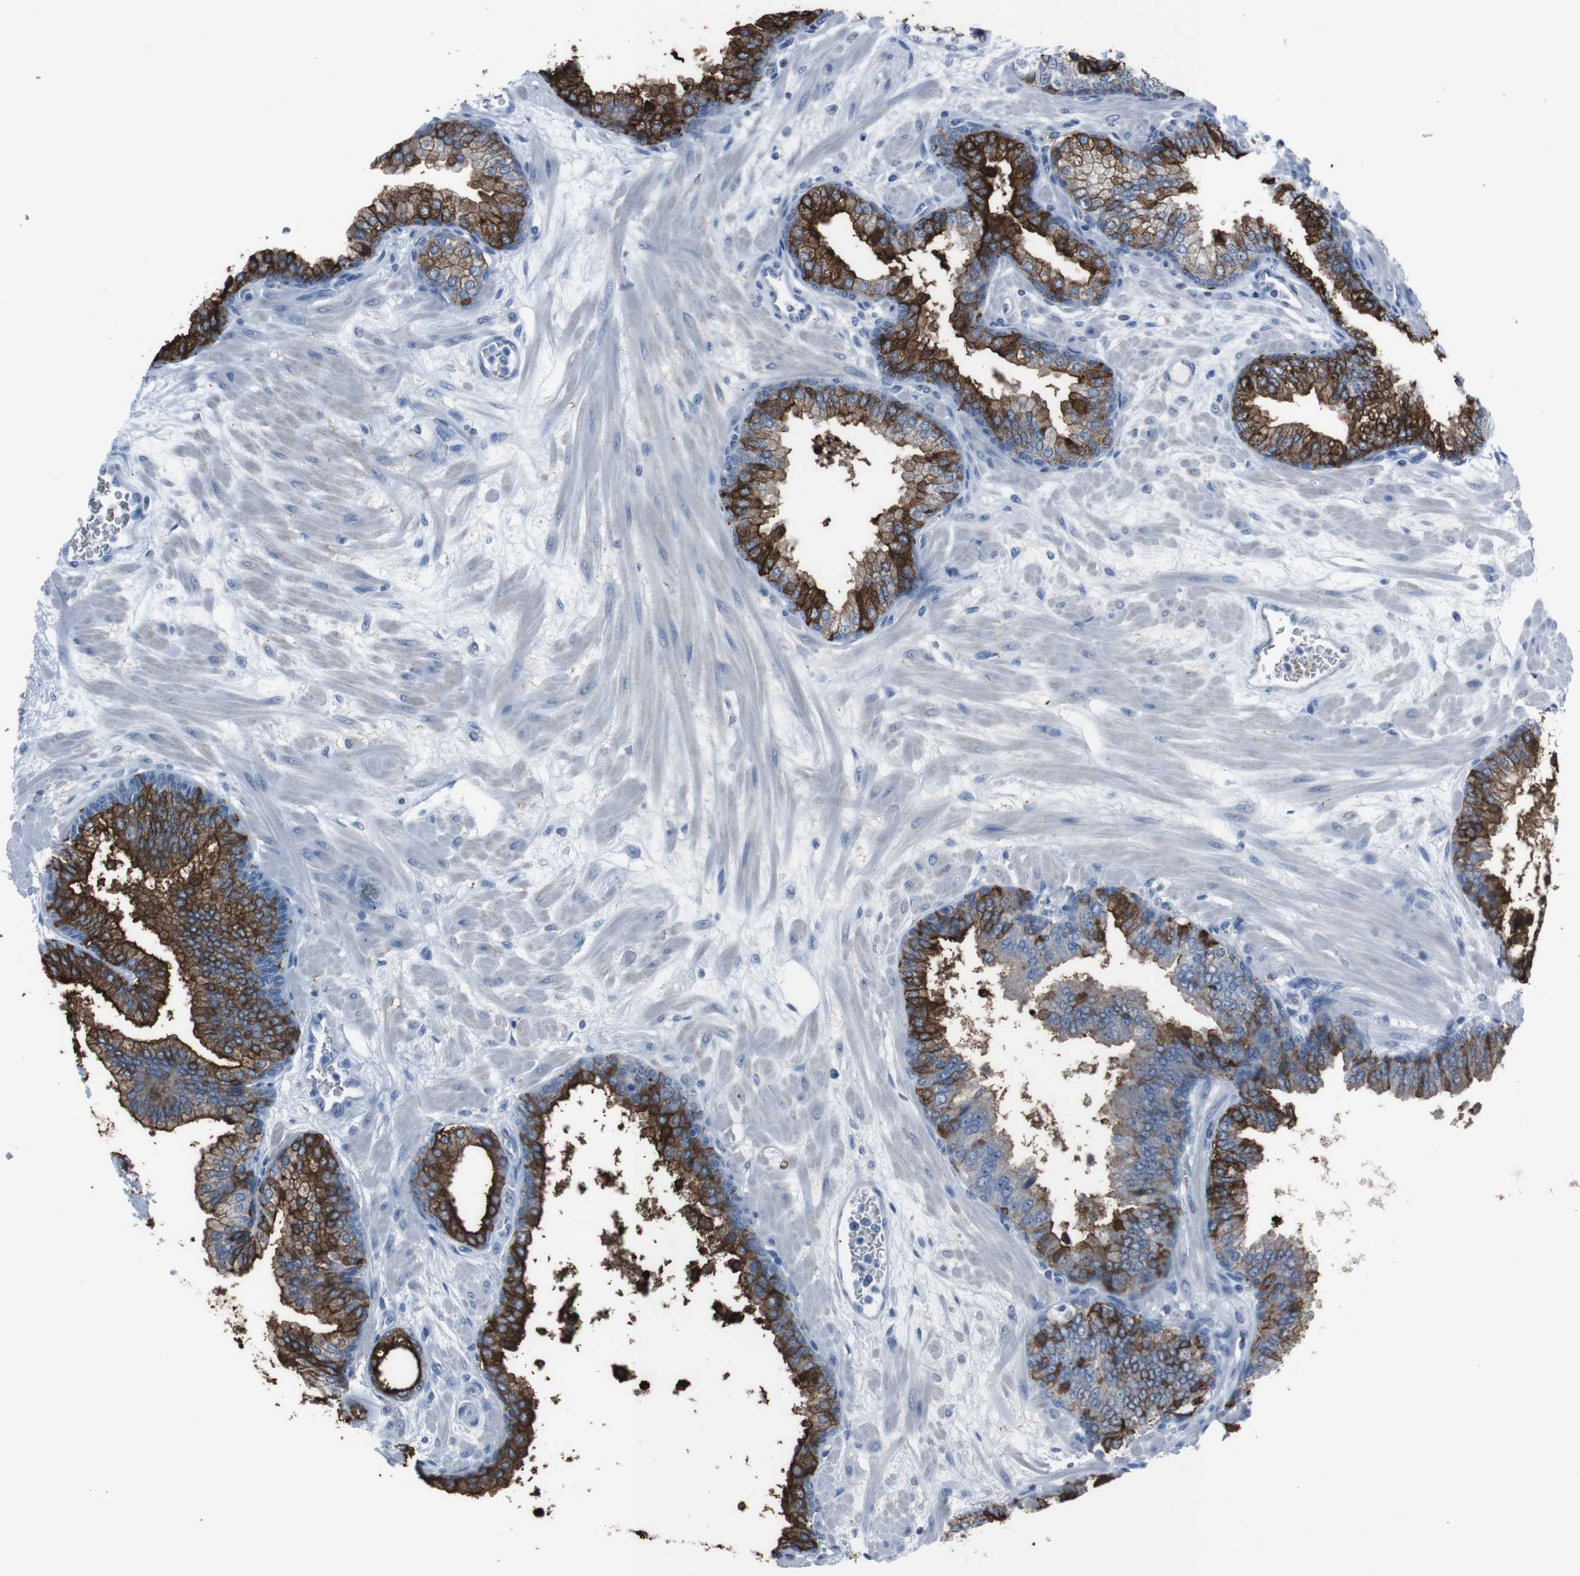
{"staining": {"intensity": "strong", "quantity": ">75%", "location": "cytoplasmic/membranous"}, "tissue": "prostate", "cell_type": "Glandular cells", "image_type": "normal", "snomed": [{"axis": "morphology", "description": "Normal tissue, NOS"}, {"axis": "morphology", "description": "Urothelial carcinoma, Low grade"}, {"axis": "topography", "description": "Urinary bladder"}, {"axis": "topography", "description": "Prostate"}], "caption": "This photomicrograph reveals IHC staining of benign human prostate, with high strong cytoplasmic/membranous expression in approximately >75% of glandular cells.", "gene": "ST6GAL1", "patient": {"sex": "male", "age": 60}}